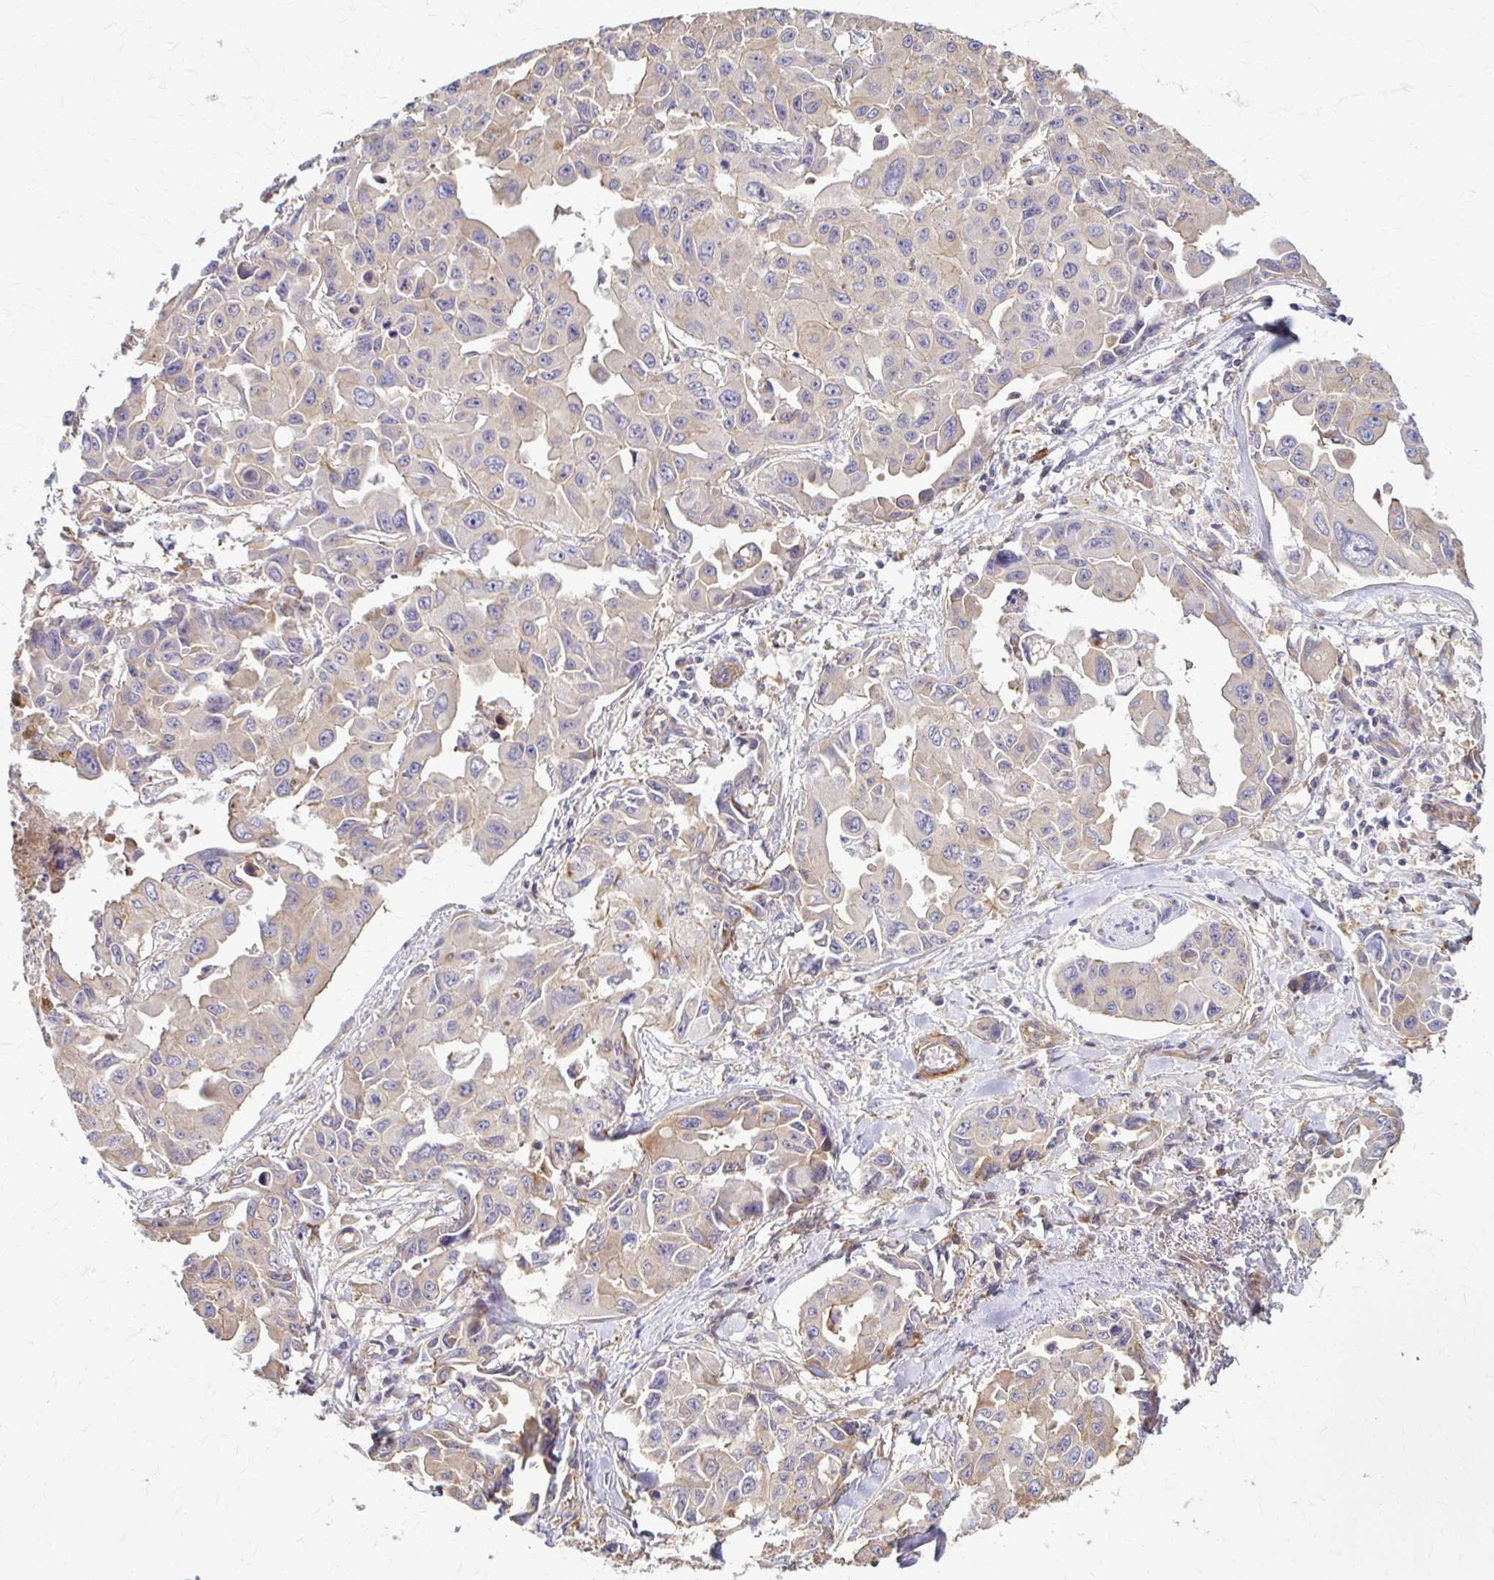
{"staining": {"intensity": "negative", "quantity": "none", "location": "none"}, "tissue": "lung cancer", "cell_type": "Tumor cells", "image_type": "cancer", "snomed": [{"axis": "morphology", "description": "Adenocarcinoma, NOS"}, {"axis": "topography", "description": "Lung"}], "caption": "A photomicrograph of human lung cancer (adenocarcinoma) is negative for staining in tumor cells. (Stains: DAB (3,3'-diaminobenzidine) immunohistochemistry with hematoxylin counter stain, Microscopy: brightfield microscopy at high magnification).", "gene": "DSP", "patient": {"sex": "male", "age": 64}}